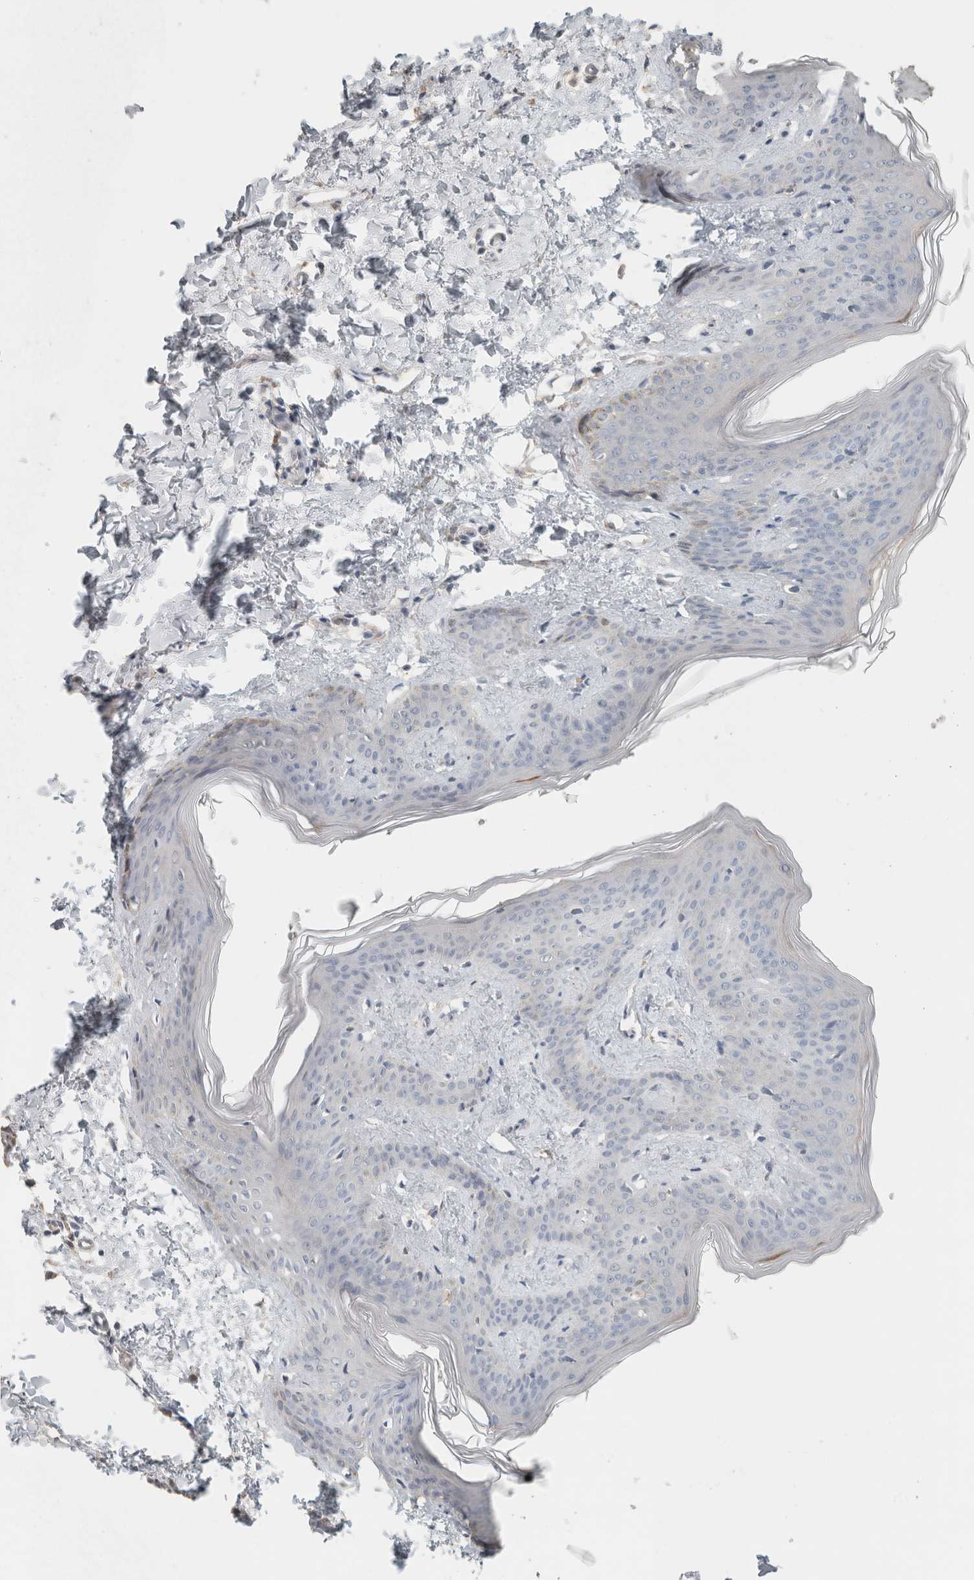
{"staining": {"intensity": "negative", "quantity": "none", "location": "none"}, "tissue": "skin", "cell_type": "Fibroblasts", "image_type": "normal", "snomed": [{"axis": "morphology", "description": "Normal tissue, NOS"}, {"axis": "topography", "description": "Skin"}], "caption": "A high-resolution image shows immunohistochemistry staining of unremarkable skin, which reveals no significant staining in fibroblasts.", "gene": "SCIN", "patient": {"sex": "female", "age": 17}}